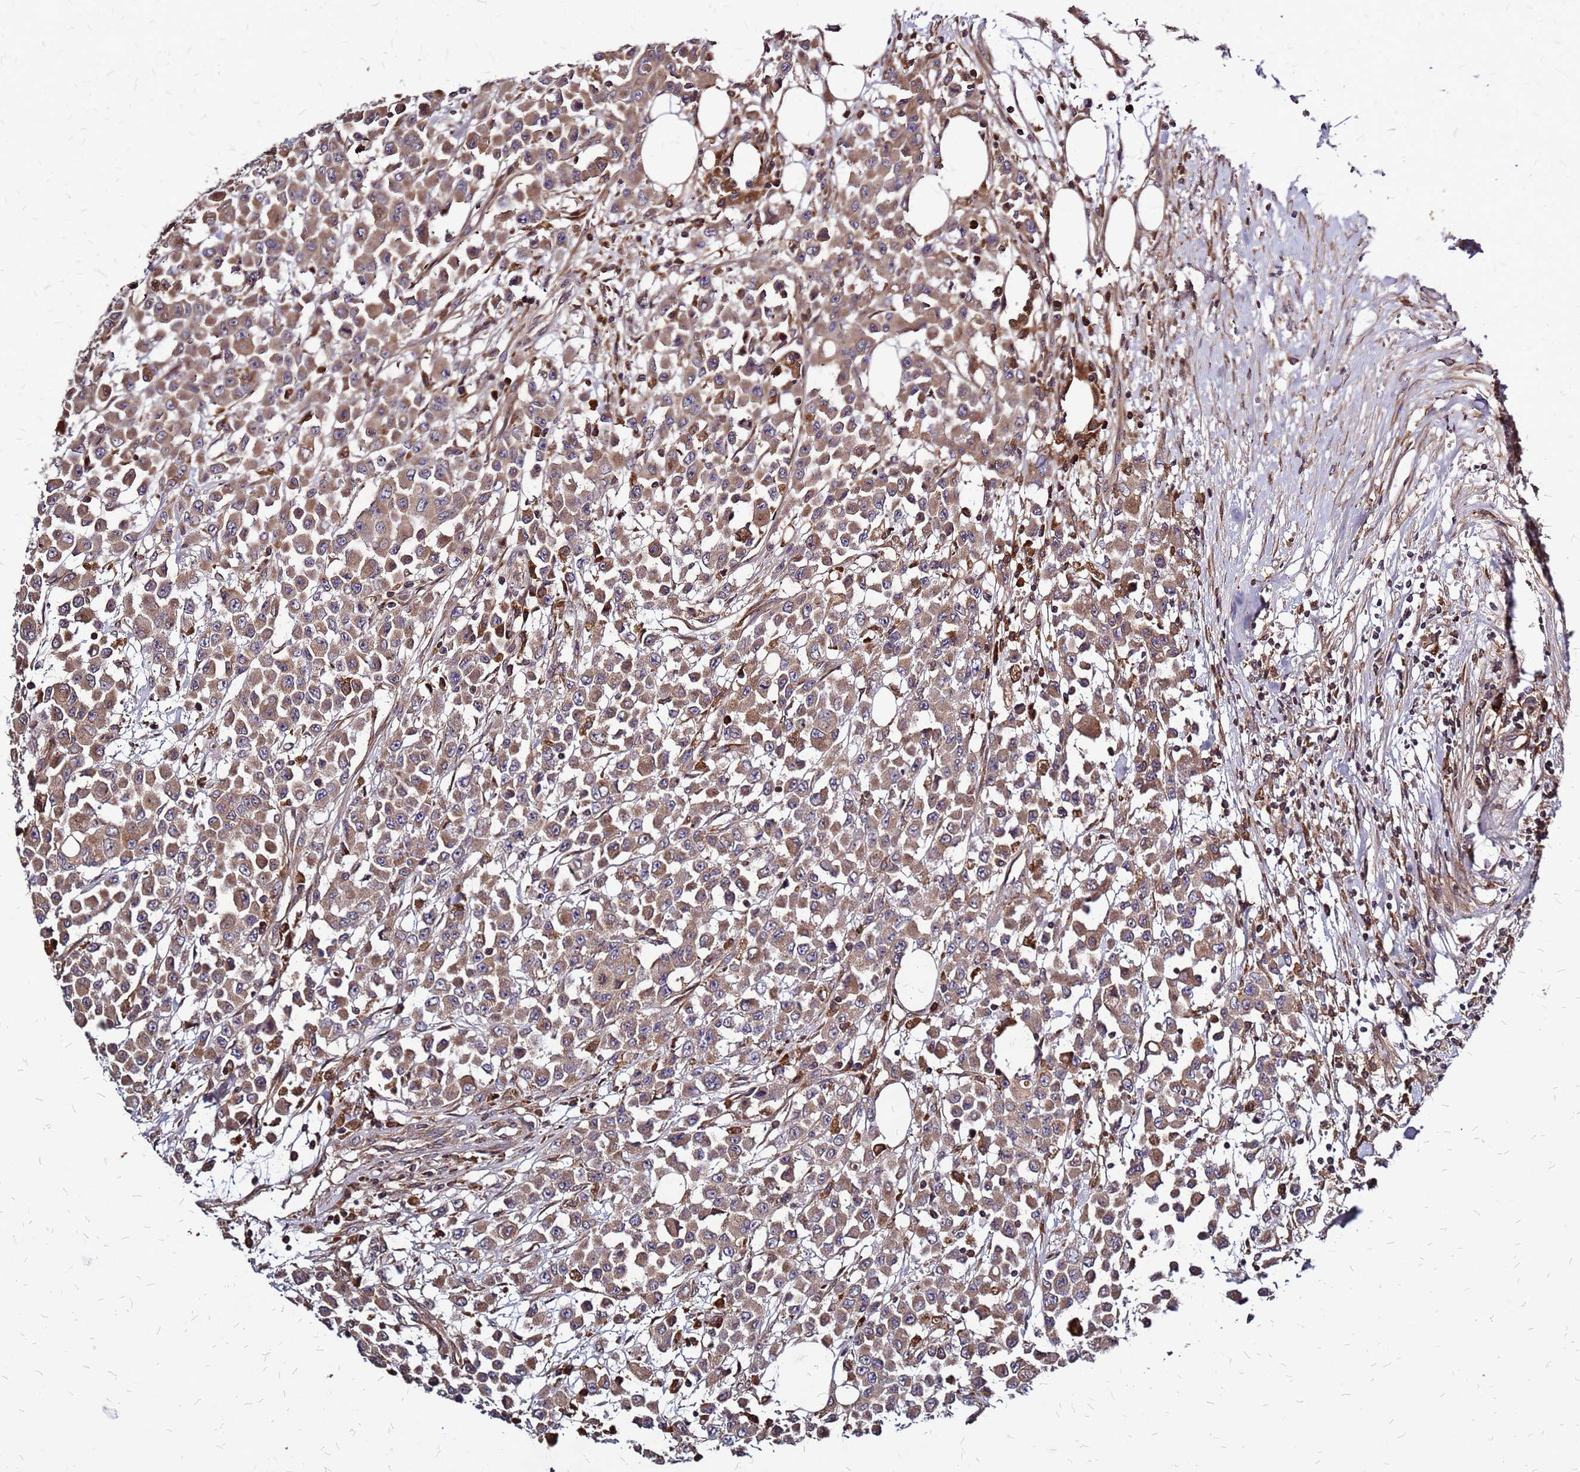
{"staining": {"intensity": "moderate", "quantity": ">75%", "location": "cytoplasmic/membranous"}, "tissue": "colorectal cancer", "cell_type": "Tumor cells", "image_type": "cancer", "snomed": [{"axis": "morphology", "description": "Adenocarcinoma, NOS"}, {"axis": "topography", "description": "Colon"}], "caption": "This micrograph displays immunohistochemistry (IHC) staining of human colorectal cancer (adenocarcinoma), with medium moderate cytoplasmic/membranous staining in approximately >75% of tumor cells.", "gene": "CYBC1", "patient": {"sex": "male", "age": 51}}